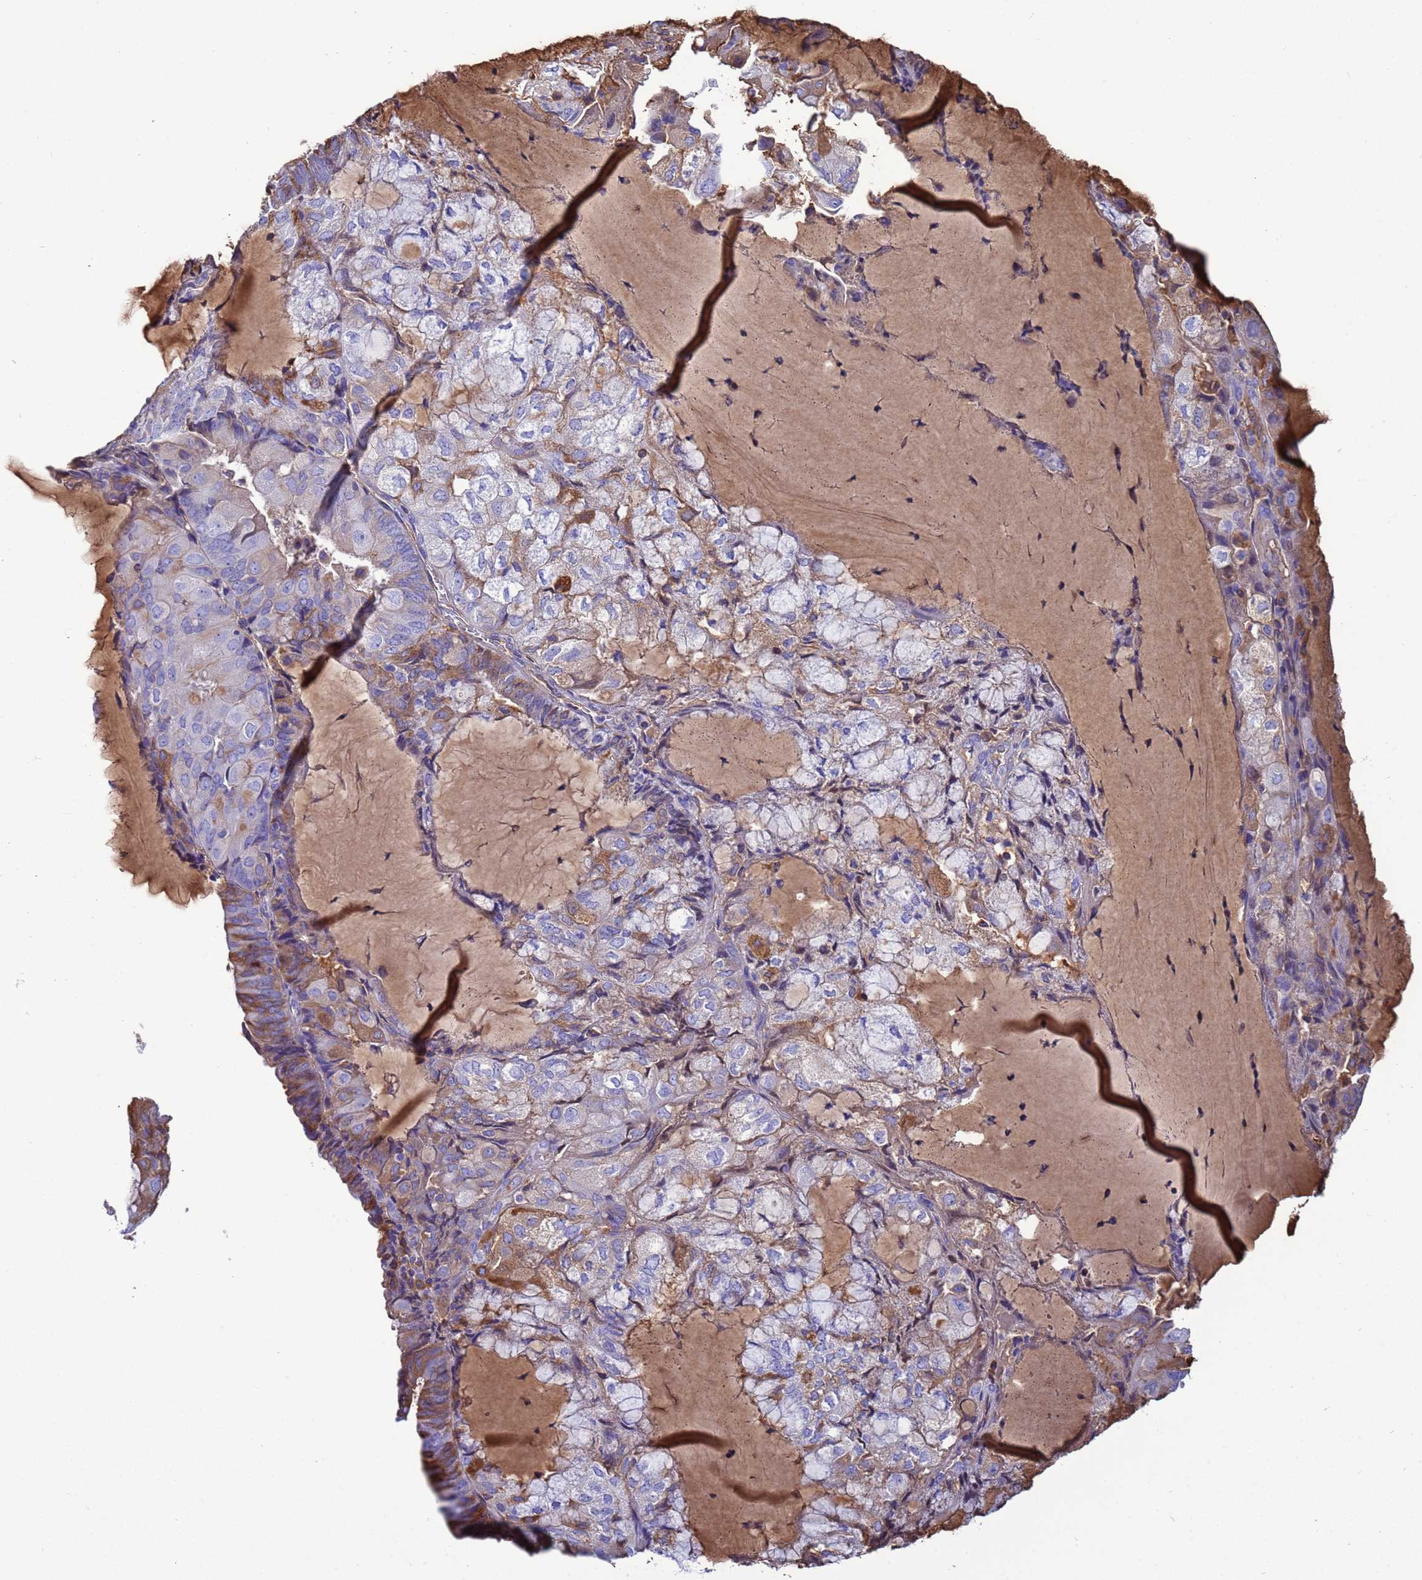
{"staining": {"intensity": "moderate", "quantity": "<25%", "location": "cytoplasmic/membranous"}, "tissue": "endometrial cancer", "cell_type": "Tumor cells", "image_type": "cancer", "snomed": [{"axis": "morphology", "description": "Adenocarcinoma, NOS"}, {"axis": "topography", "description": "Endometrium"}], "caption": "Immunohistochemical staining of adenocarcinoma (endometrial) exhibits low levels of moderate cytoplasmic/membranous expression in about <25% of tumor cells. The staining was performed using DAB to visualize the protein expression in brown, while the nuclei were stained in blue with hematoxylin (Magnification: 20x).", "gene": "H1-7", "patient": {"sex": "female", "age": 81}}